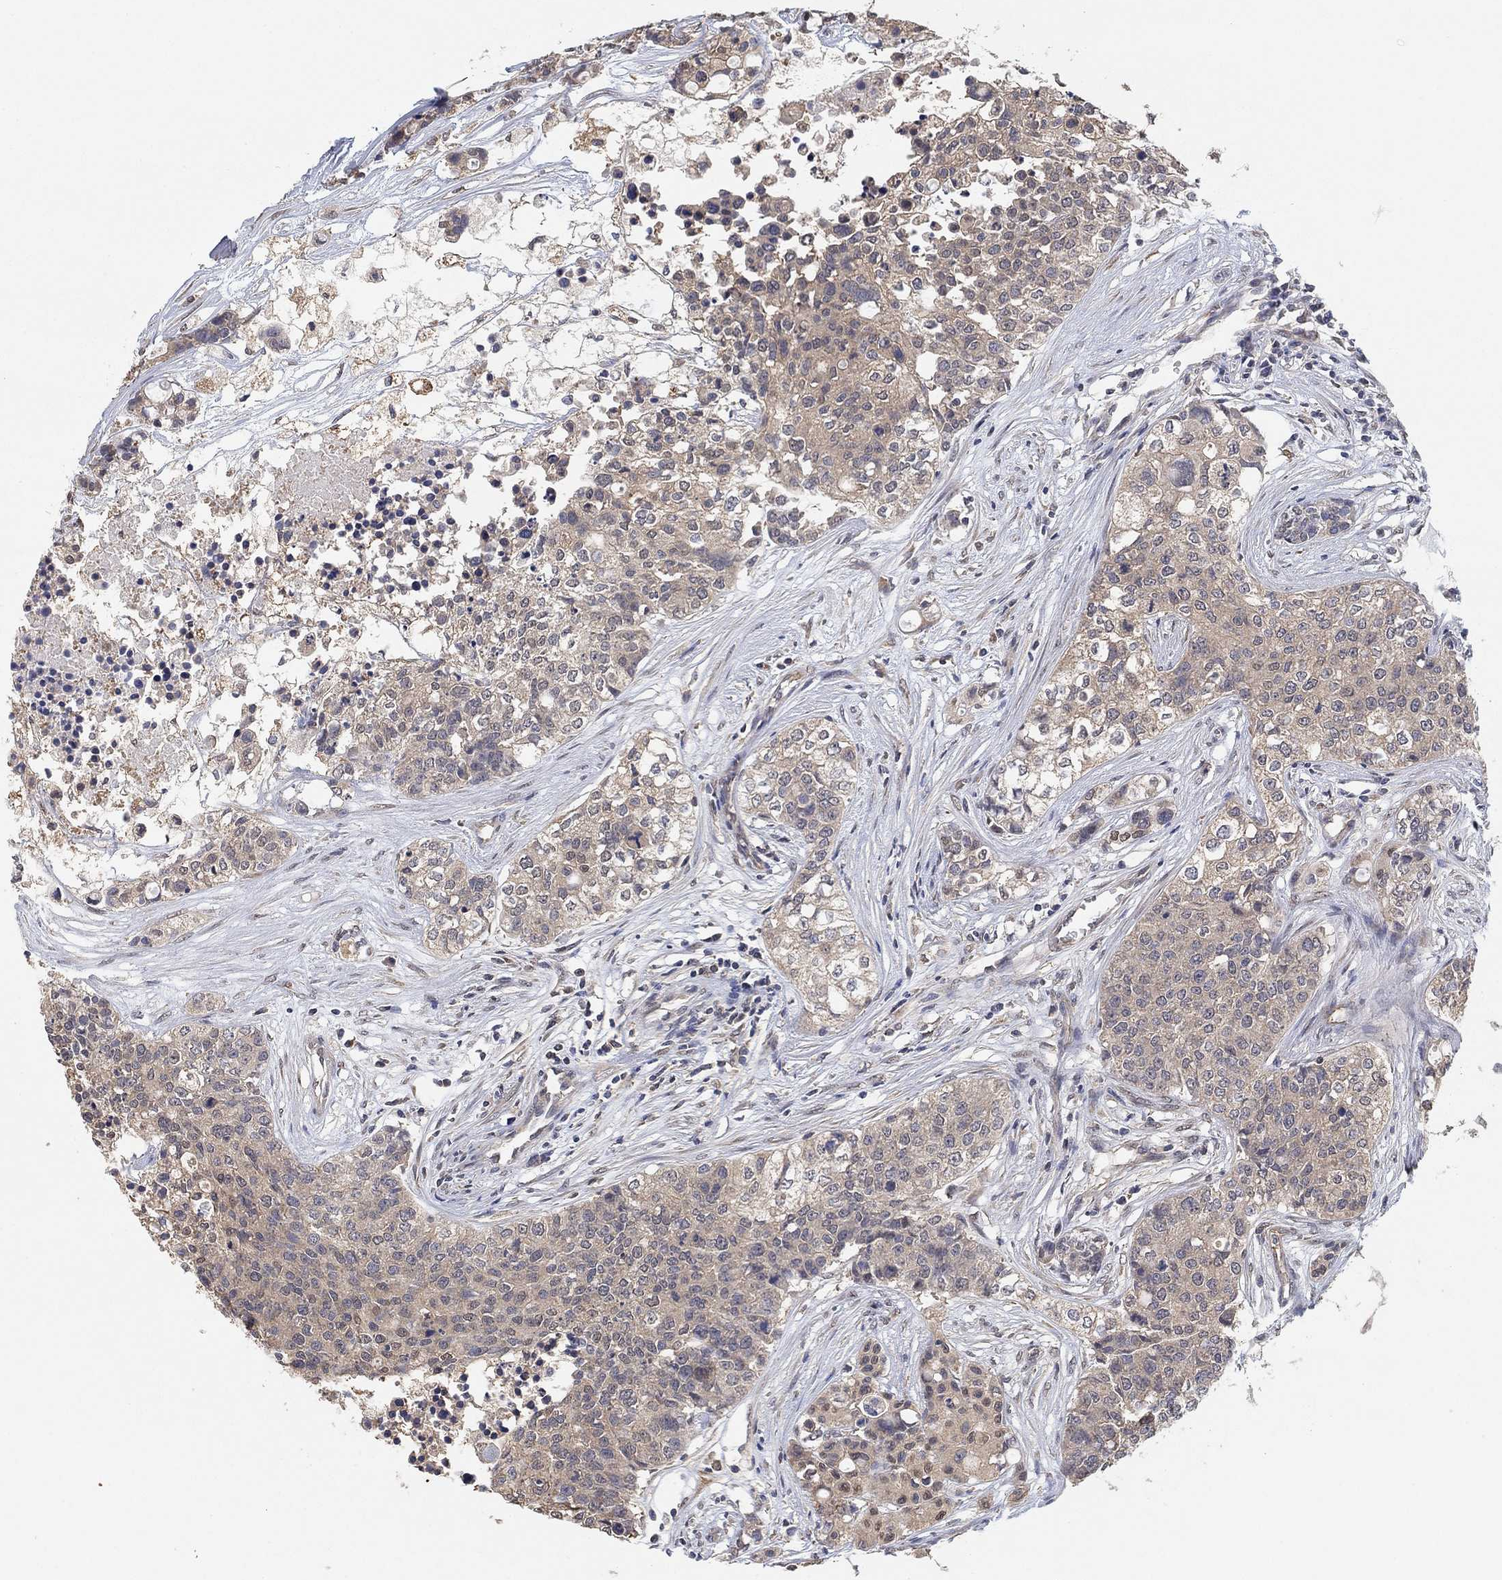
{"staining": {"intensity": "weak", "quantity": "<25%", "location": "cytoplasmic/membranous"}, "tissue": "carcinoid", "cell_type": "Tumor cells", "image_type": "cancer", "snomed": [{"axis": "morphology", "description": "Carcinoid, malignant, NOS"}, {"axis": "topography", "description": "Colon"}], "caption": "There is no significant staining in tumor cells of carcinoid (malignant).", "gene": "CCDC43", "patient": {"sex": "male", "age": 81}}